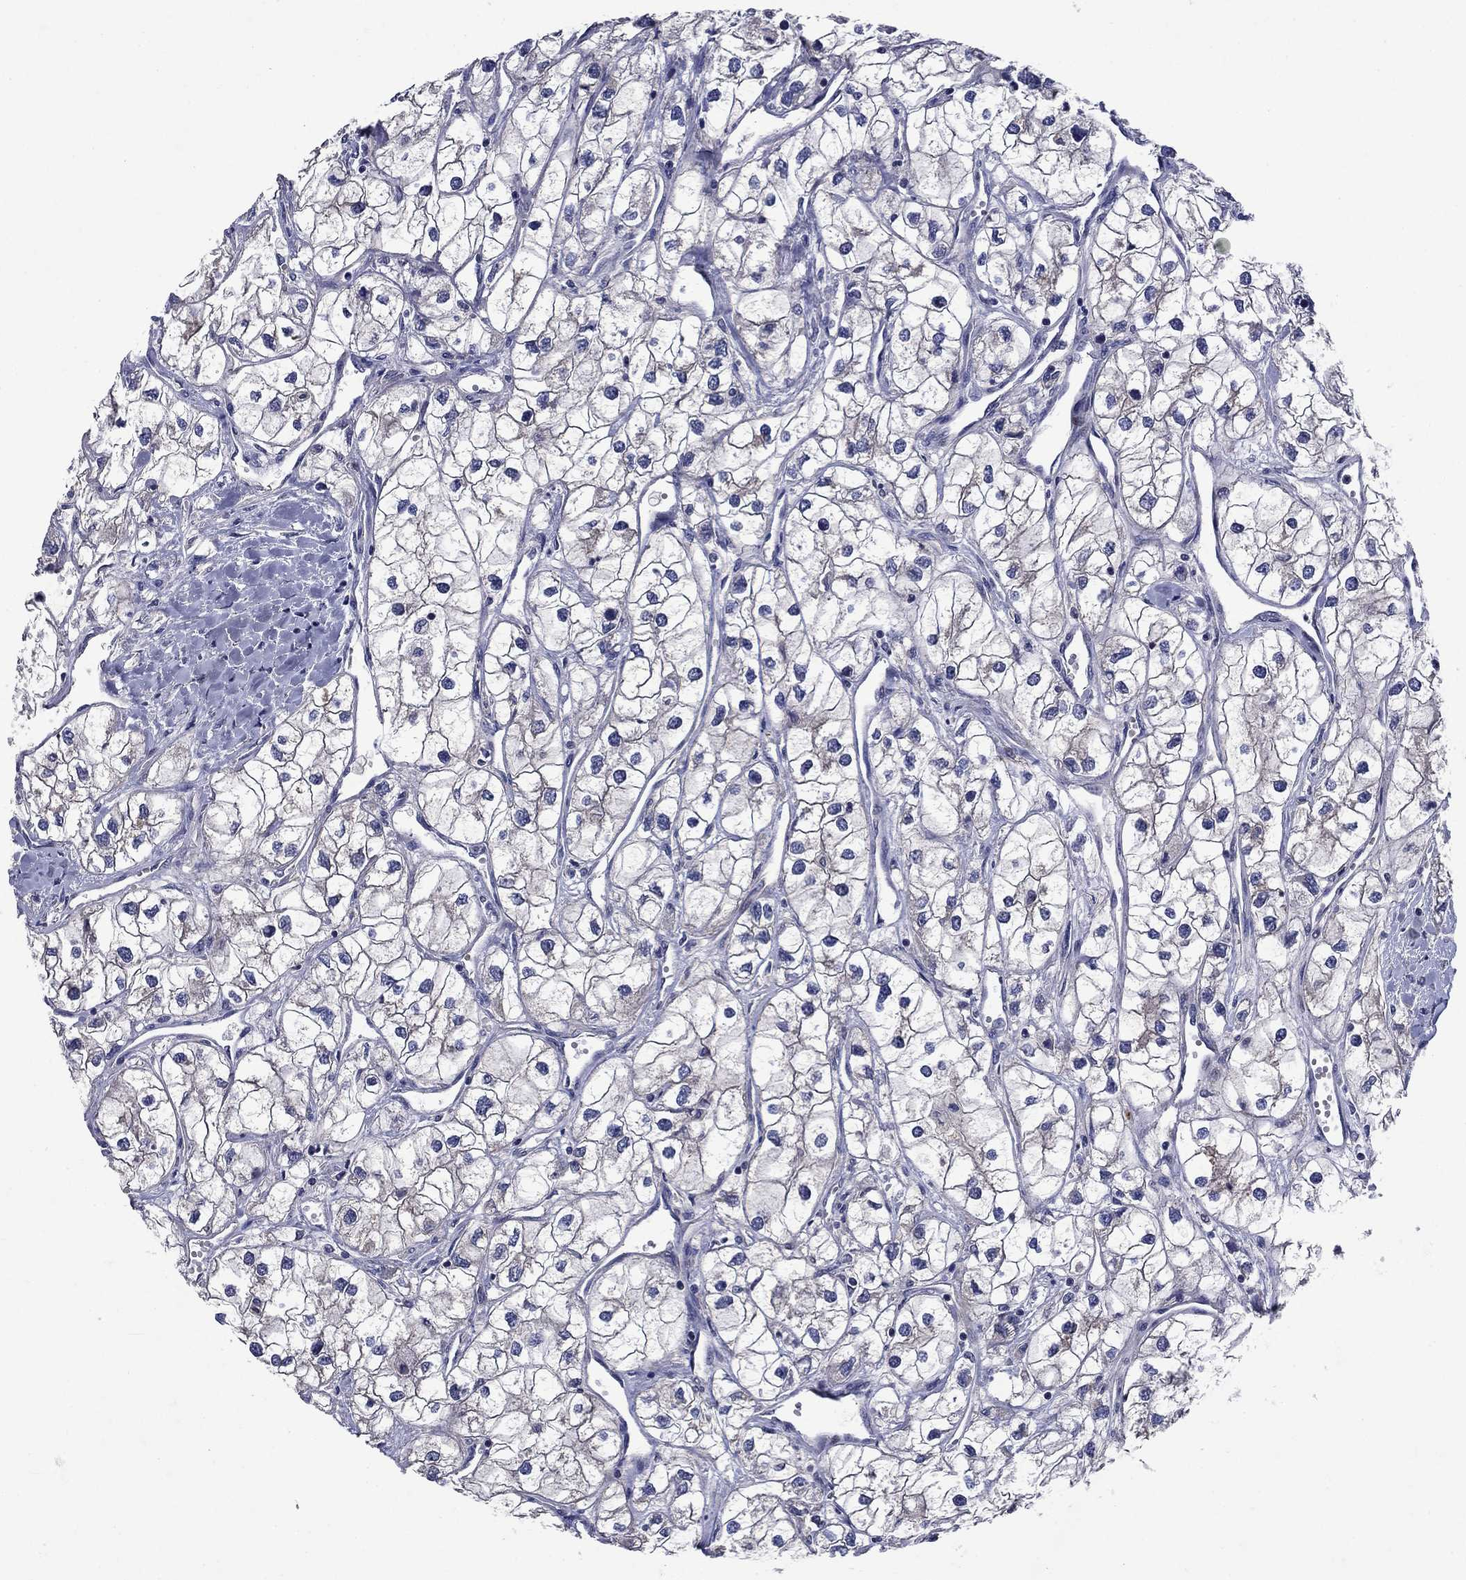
{"staining": {"intensity": "negative", "quantity": "none", "location": "none"}, "tissue": "renal cancer", "cell_type": "Tumor cells", "image_type": "cancer", "snomed": [{"axis": "morphology", "description": "Adenocarcinoma, NOS"}, {"axis": "topography", "description": "Kidney"}], "caption": "This is an immunohistochemistry photomicrograph of human adenocarcinoma (renal). There is no staining in tumor cells.", "gene": "SLC7A1", "patient": {"sex": "male", "age": 59}}